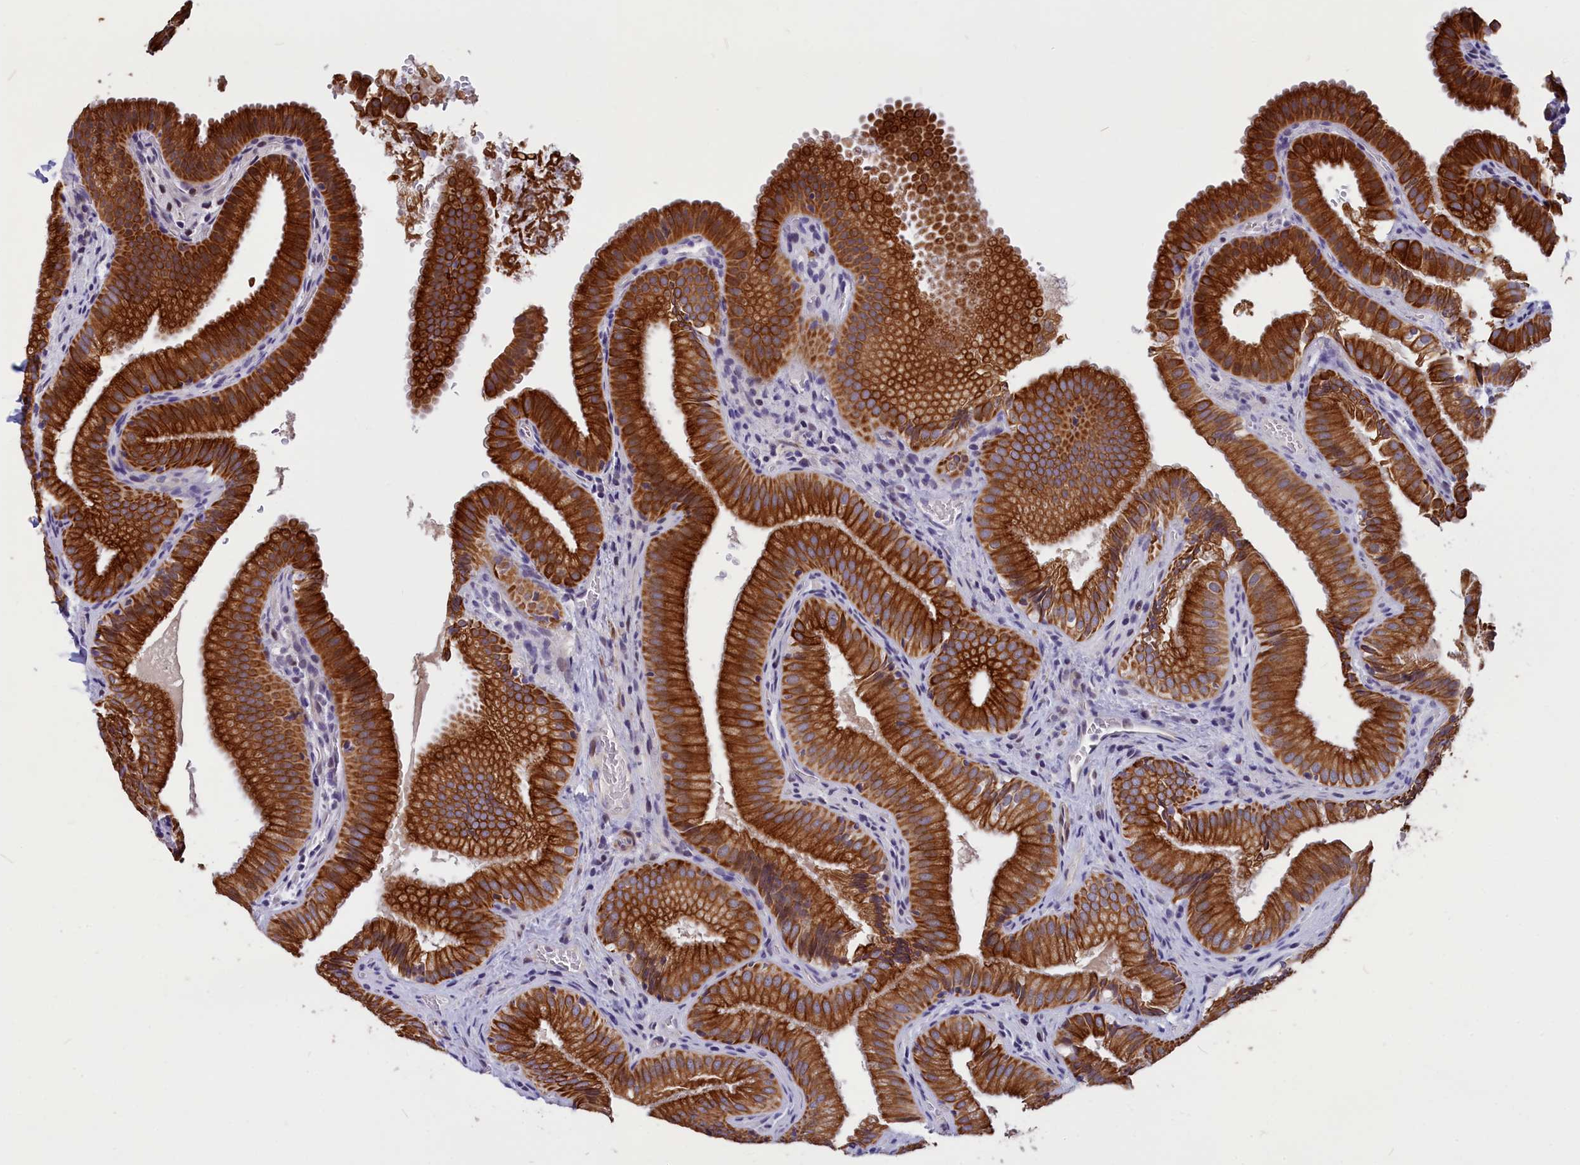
{"staining": {"intensity": "strong", "quantity": ">75%", "location": "cytoplasmic/membranous"}, "tissue": "gallbladder", "cell_type": "Glandular cells", "image_type": "normal", "snomed": [{"axis": "morphology", "description": "Normal tissue, NOS"}, {"axis": "topography", "description": "Gallbladder"}], "caption": "Brown immunohistochemical staining in unremarkable gallbladder exhibits strong cytoplasmic/membranous staining in approximately >75% of glandular cells. The staining is performed using DAB (3,3'-diaminobenzidine) brown chromogen to label protein expression. The nuclei are counter-stained blue using hematoxylin.", "gene": "ANKRD34B", "patient": {"sex": "female", "age": 30}}